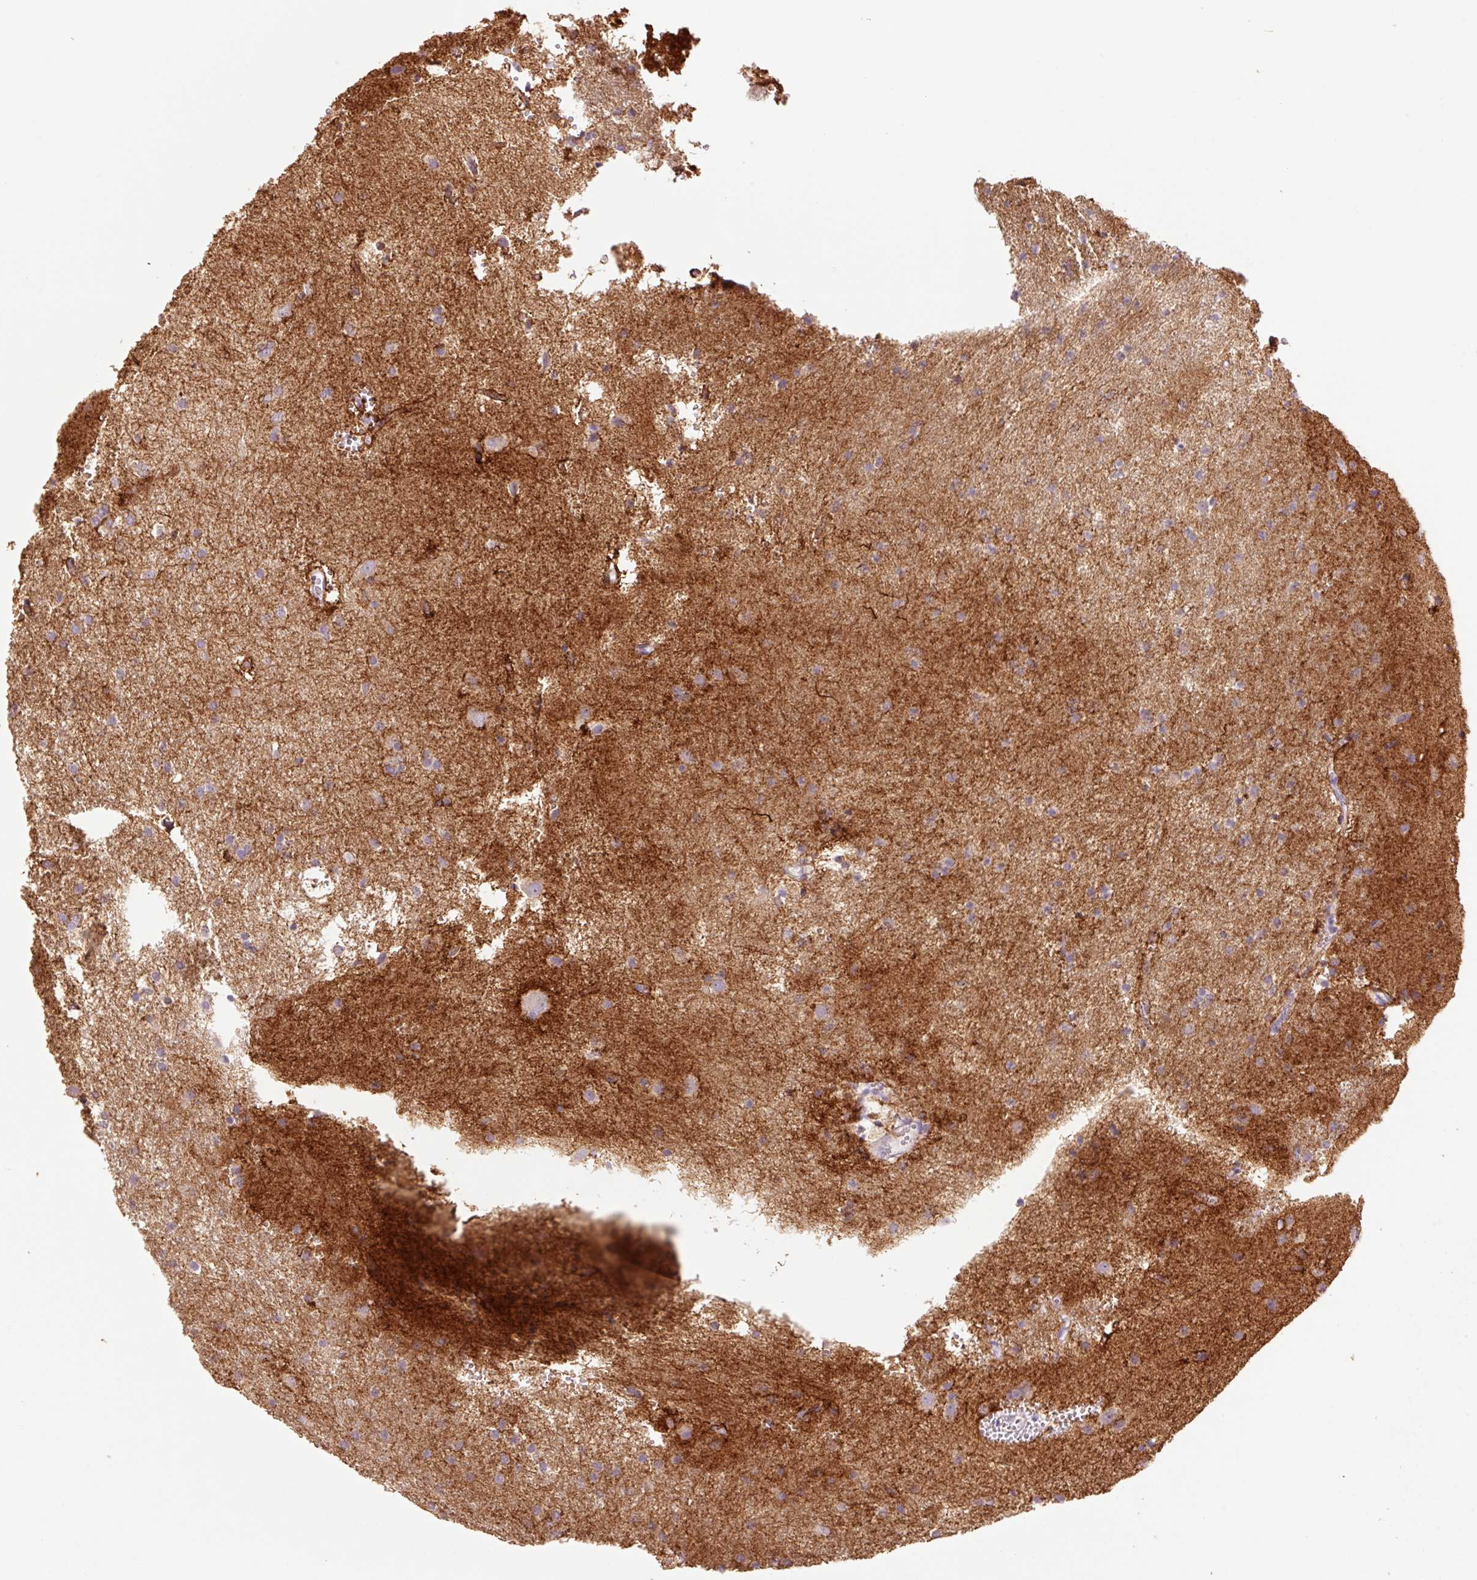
{"staining": {"intensity": "weak", "quantity": "<25%", "location": "cytoplasmic/membranous"}, "tissue": "glioma", "cell_type": "Tumor cells", "image_type": "cancer", "snomed": [{"axis": "morphology", "description": "Glioma, malignant, High grade"}, {"axis": "topography", "description": "Brain"}], "caption": "A high-resolution histopathology image shows IHC staining of high-grade glioma (malignant), which reveals no significant expression in tumor cells.", "gene": "SLC1A4", "patient": {"sex": "female", "age": 50}}